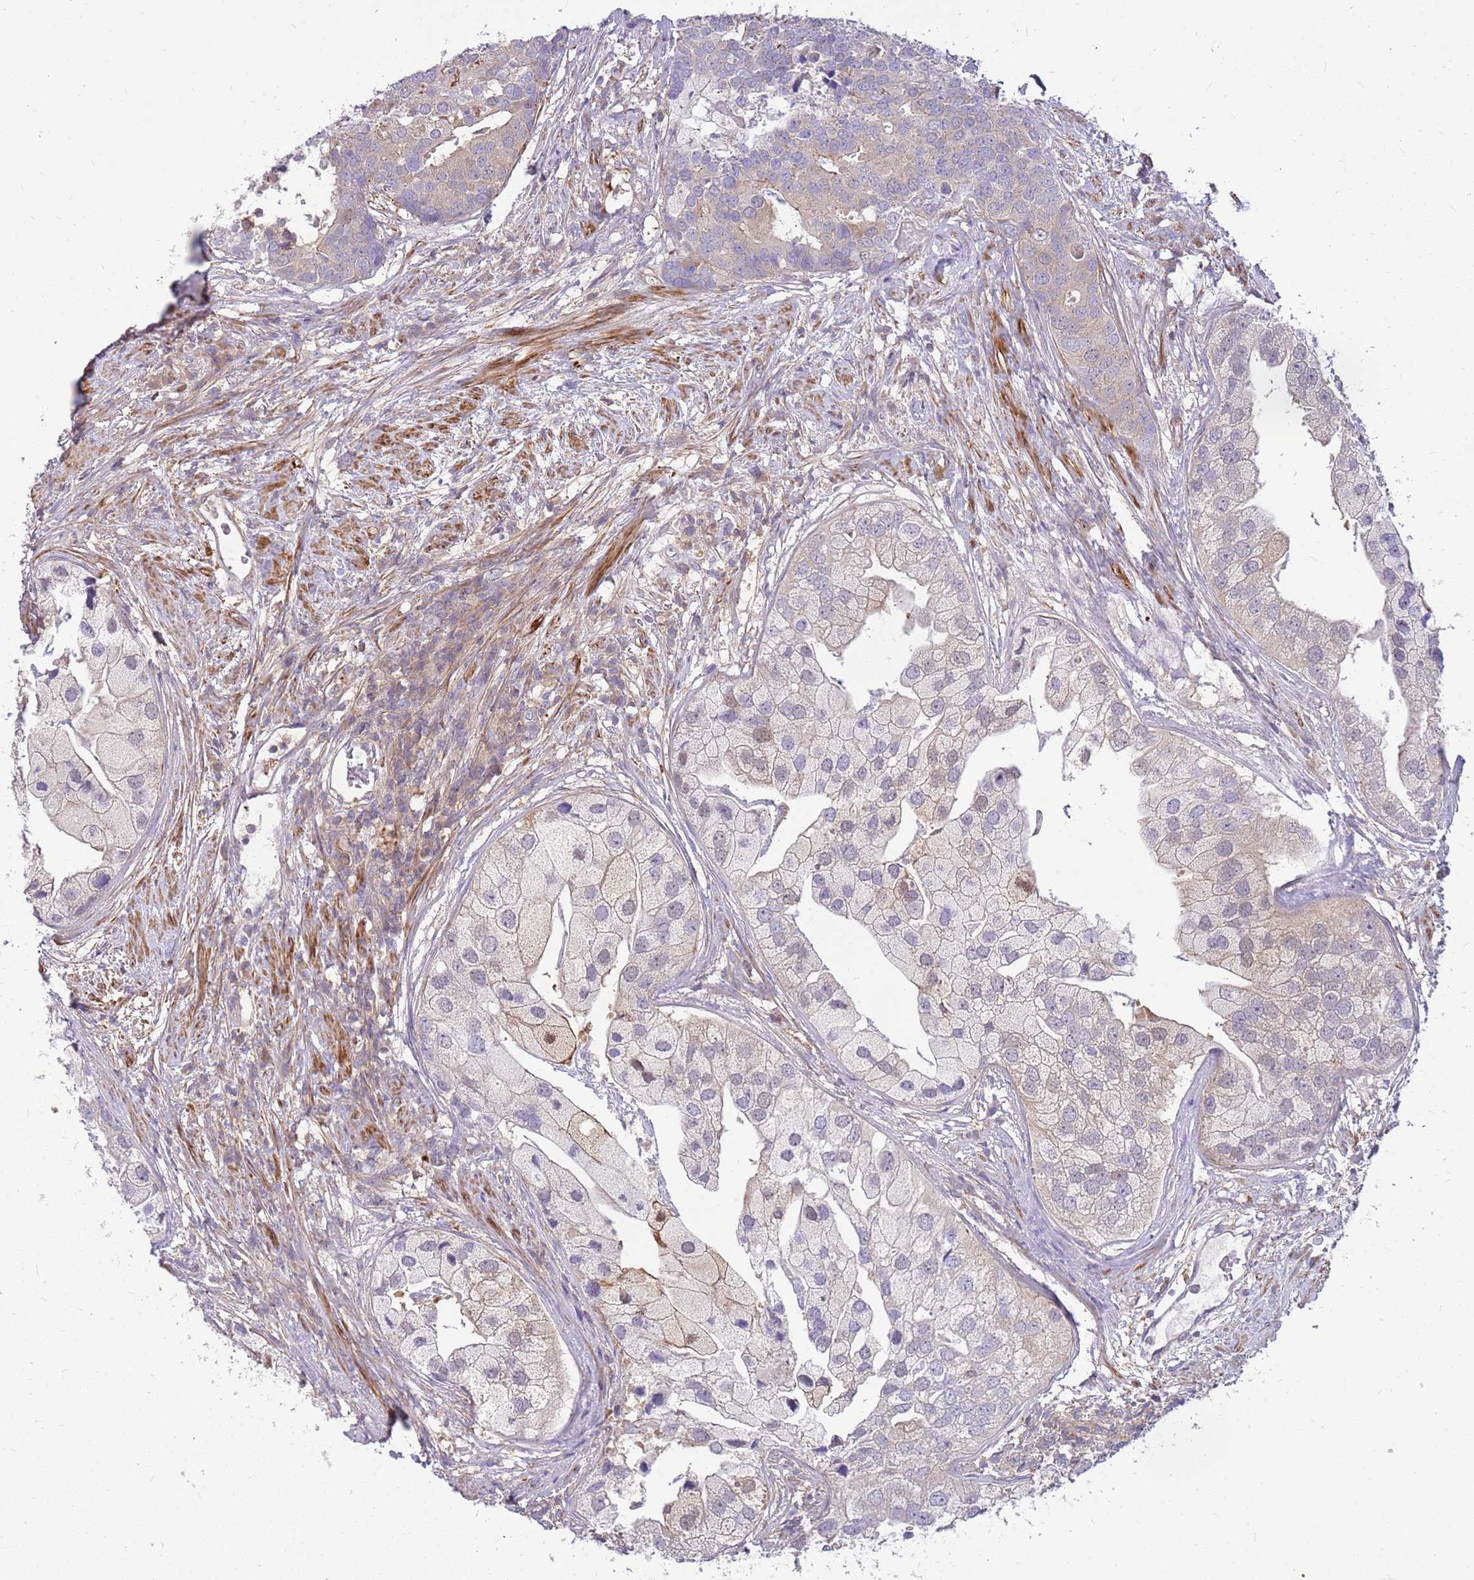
{"staining": {"intensity": "weak", "quantity": "<25%", "location": "cytoplasmic/membranous"}, "tissue": "prostate cancer", "cell_type": "Tumor cells", "image_type": "cancer", "snomed": [{"axis": "morphology", "description": "Adenocarcinoma, High grade"}, {"axis": "topography", "description": "Prostate"}], "caption": "Immunohistochemistry (IHC) of human prostate cancer exhibits no staining in tumor cells. (Immunohistochemistry (IHC), brightfield microscopy, high magnification).", "gene": "MVD", "patient": {"sex": "male", "age": 62}}